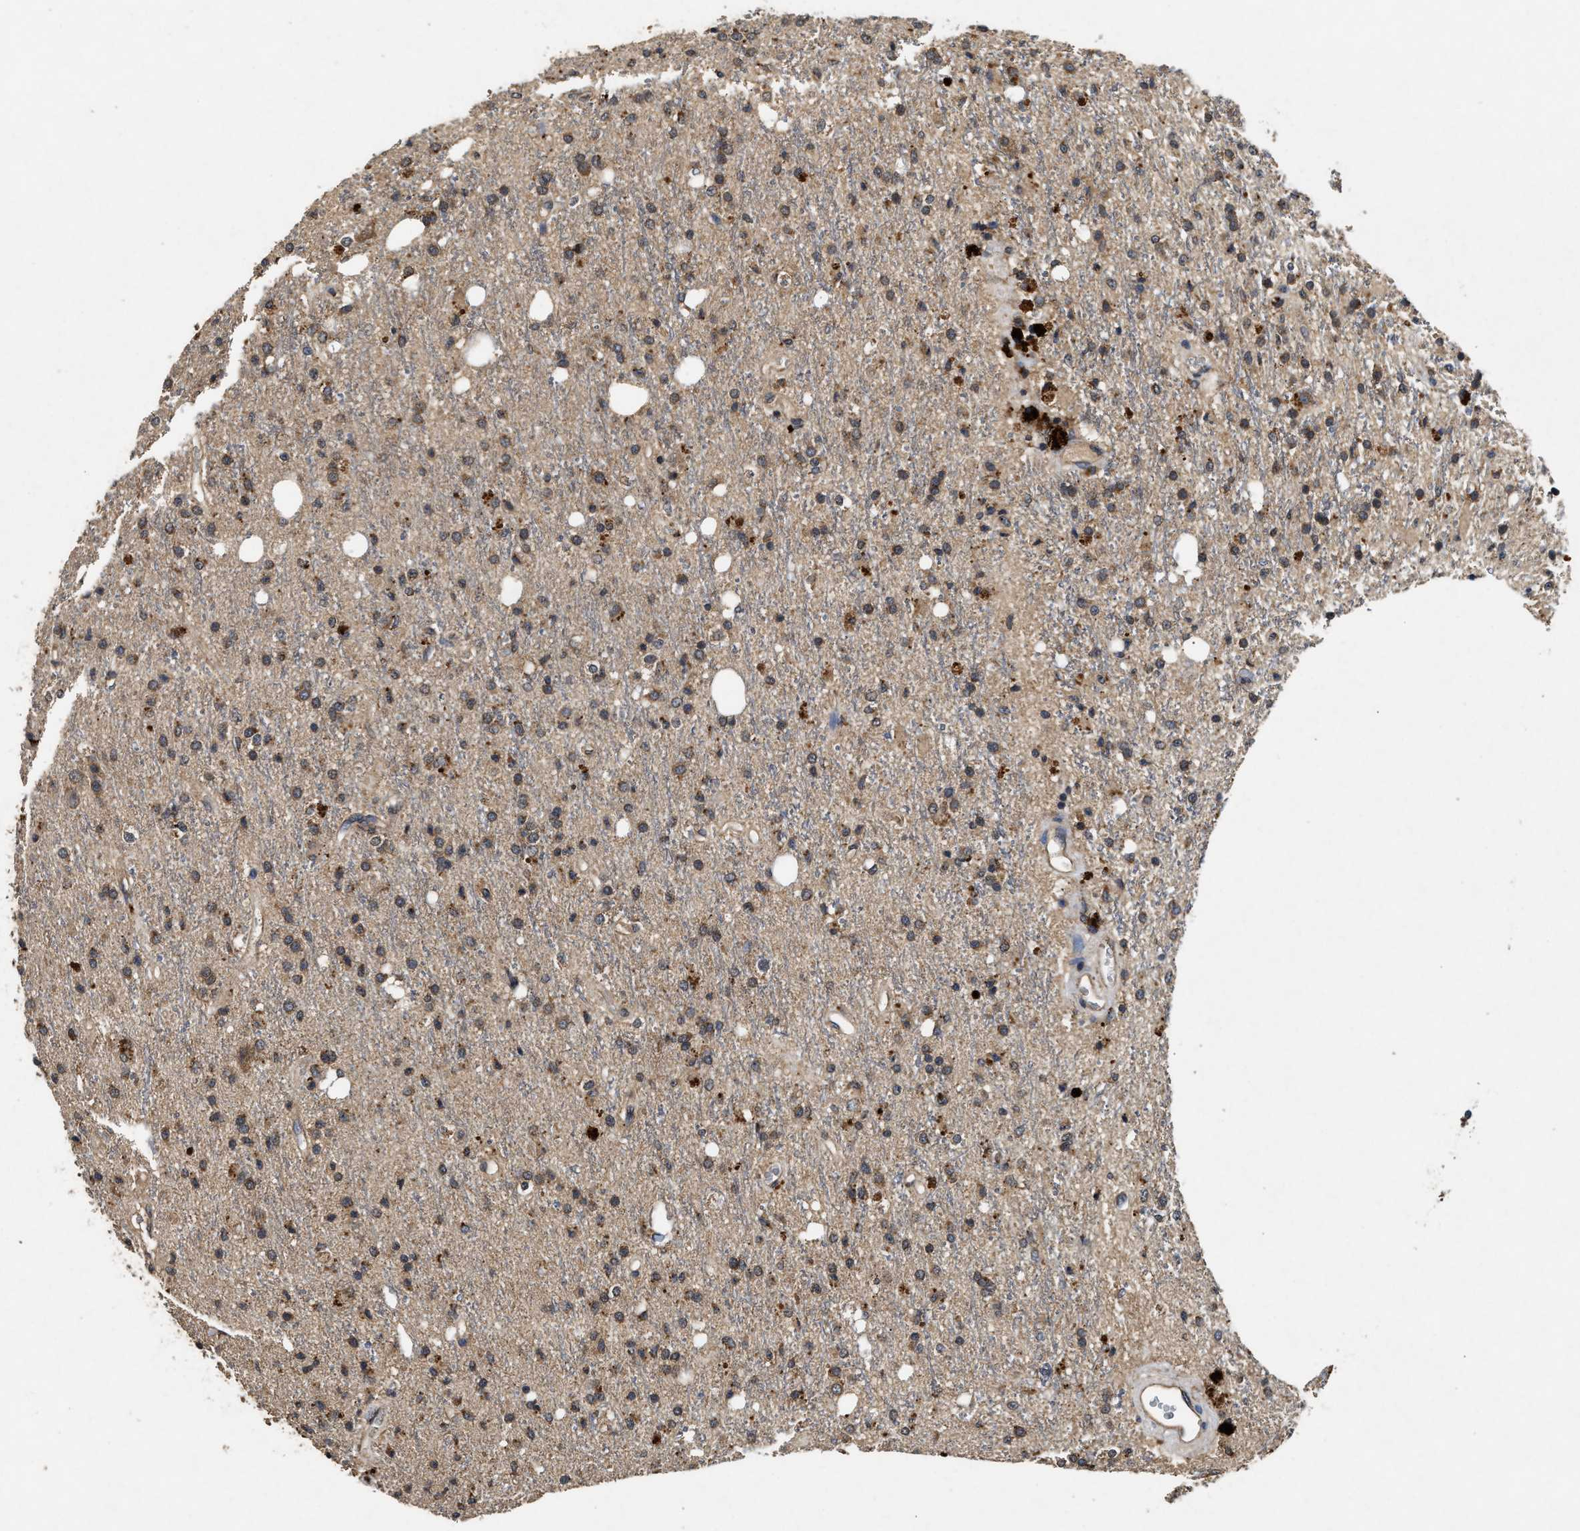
{"staining": {"intensity": "moderate", "quantity": ">75%", "location": "cytoplasmic/membranous"}, "tissue": "glioma", "cell_type": "Tumor cells", "image_type": "cancer", "snomed": [{"axis": "morphology", "description": "Glioma, malignant, High grade"}, {"axis": "topography", "description": "Brain"}], "caption": "High-power microscopy captured an IHC photomicrograph of glioma, revealing moderate cytoplasmic/membranous staining in approximately >75% of tumor cells.", "gene": "PDAP1", "patient": {"sex": "male", "age": 47}}